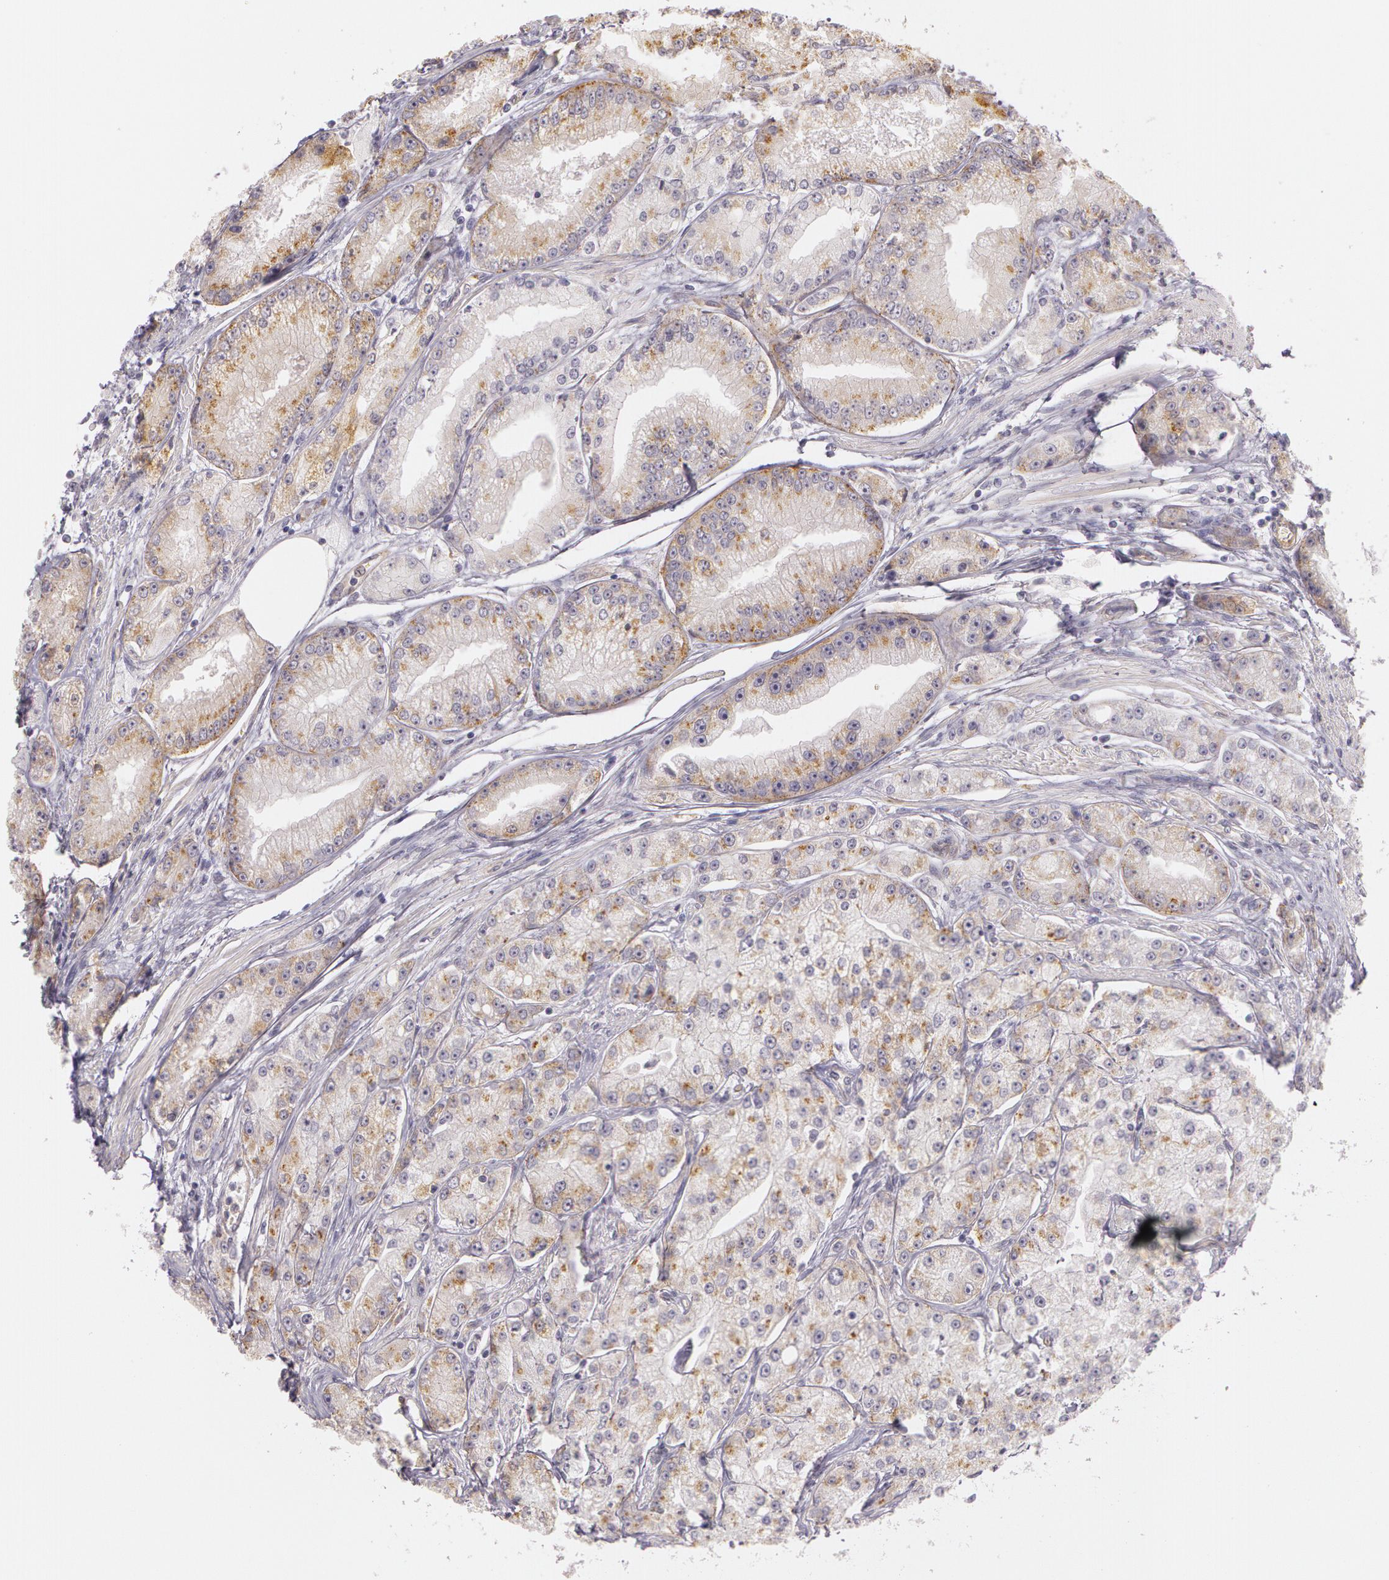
{"staining": {"intensity": "moderate", "quantity": "25%-75%", "location": "cytoplasmic/membranous"}, "tissue": "prostate cancer", "cell_type": "Tumor cells", "image_type": "cancer", "snomed": [{"axis": "morphology", "description": "Adenocarcinoma, Medium grade"}, {"axis": "topography", "description": "Prostate"}], "caption": "Tumor cells demonstrate medium levels of moderate cytoplasmic/membranous expression in about 25%-75% of cells in prostate cancer.", "gene": "APP", "patient": {"sex": "male", "age": 72}}